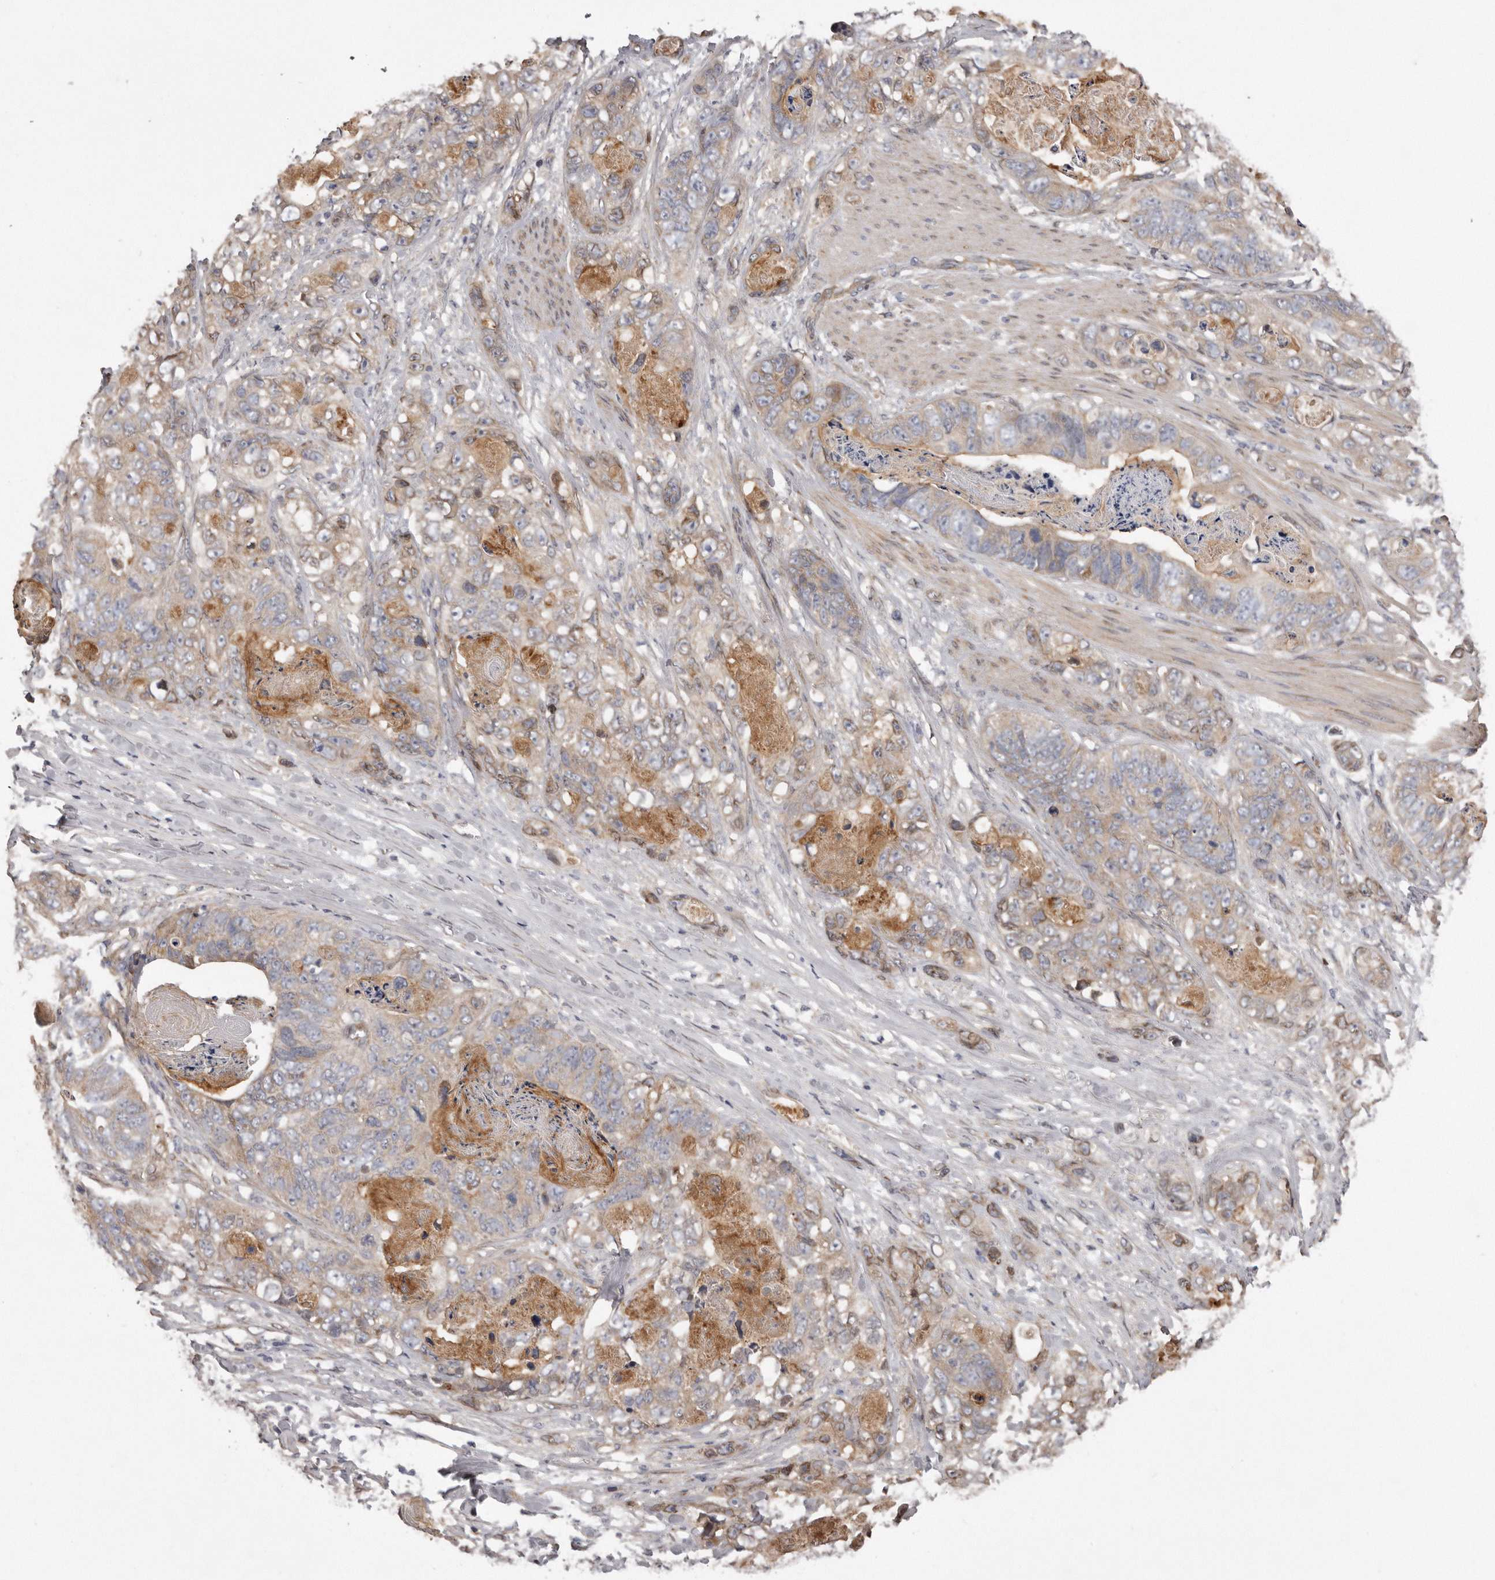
{"staining": {"intensity": "moderate", "quantity": "<25%", "location": "cytoplasmic/membranous"}, "tissue": "stomach cancer", "cell_type": "Tumor cells", "image_type": "cancer", "snomed": [{"axis": "morphology", "description": "Normal tissue, NOS"}, {"axis": "morphology", "description": "Adenocarcinoma, NOS"}, {"axis": "topography", "description": "Stomach"}], "caption": "Immunohistochemistry (IHC) (DAB (3,3'-diaminobenzidine)) staining of stomach cancer (adenocarcinoma) reveals moderate cytoplasmic/membranous protein staining in about <25% of tumor cells. Nuclei are stained in blue.", "gene": "ARMCX1", "patient": {"sex": "female", "age": 89}}